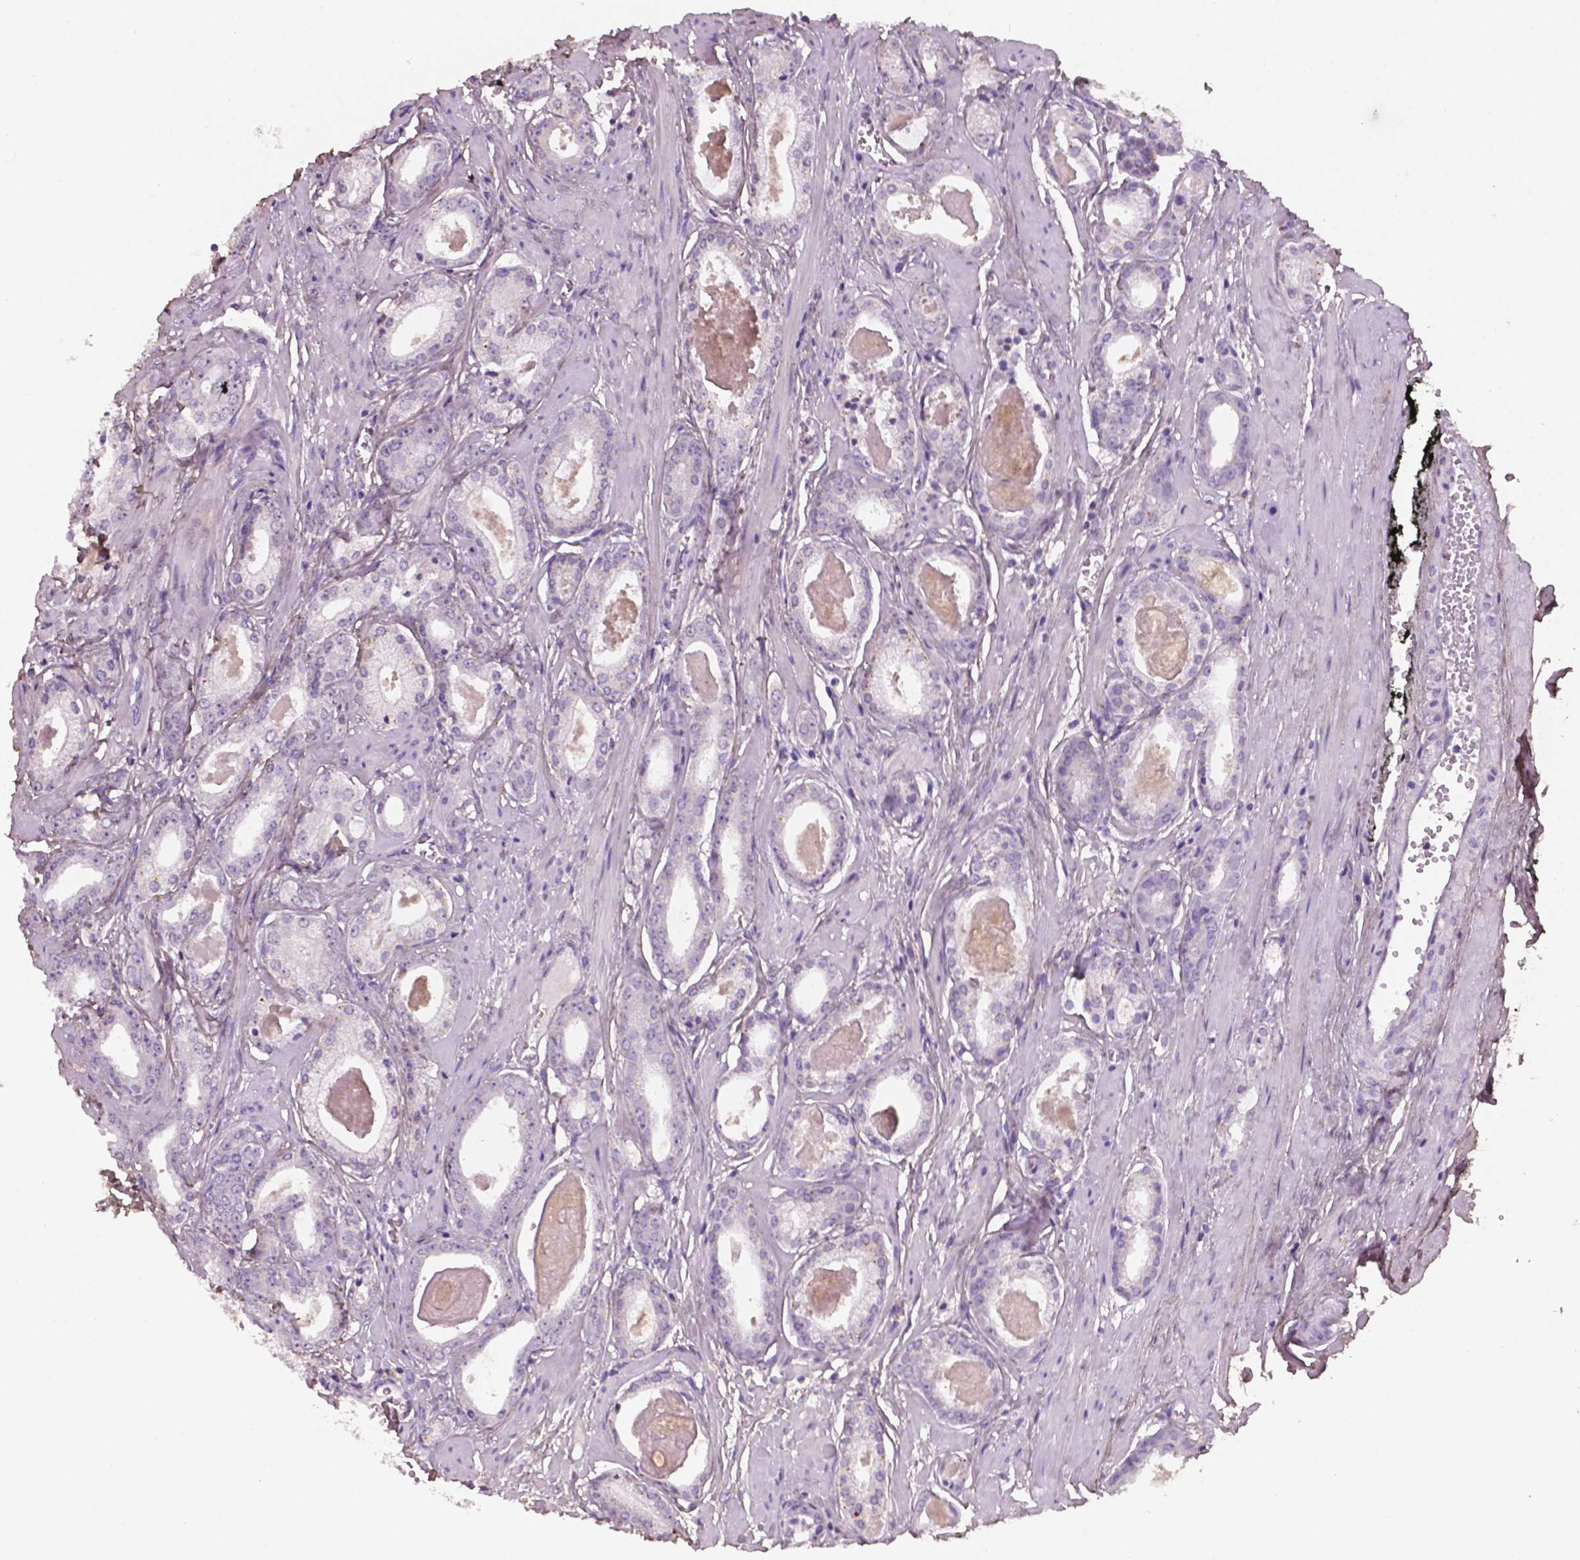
{"staining": {"intensity": "negative", "quantity": "none", "location": "none"}, "tissue": "prostate cancer", "cell_type": "Tumor cells", "image_type": "cancer", "snomed": [{"axis": "morphology", "description": "Adenocarcinoma, NOS"}, {"axis": "morphology", "description": "Adenocarcinoma, Low grade"}, {"axis": "topography", "description": "Prostate"}], "caption": "Tumor cells show no significant protein staining in adenocarcinoma (prostate). Nuclei are stained in blue.", "gene": "DLG2", "patient": {"sex": "male", "age": 64}}